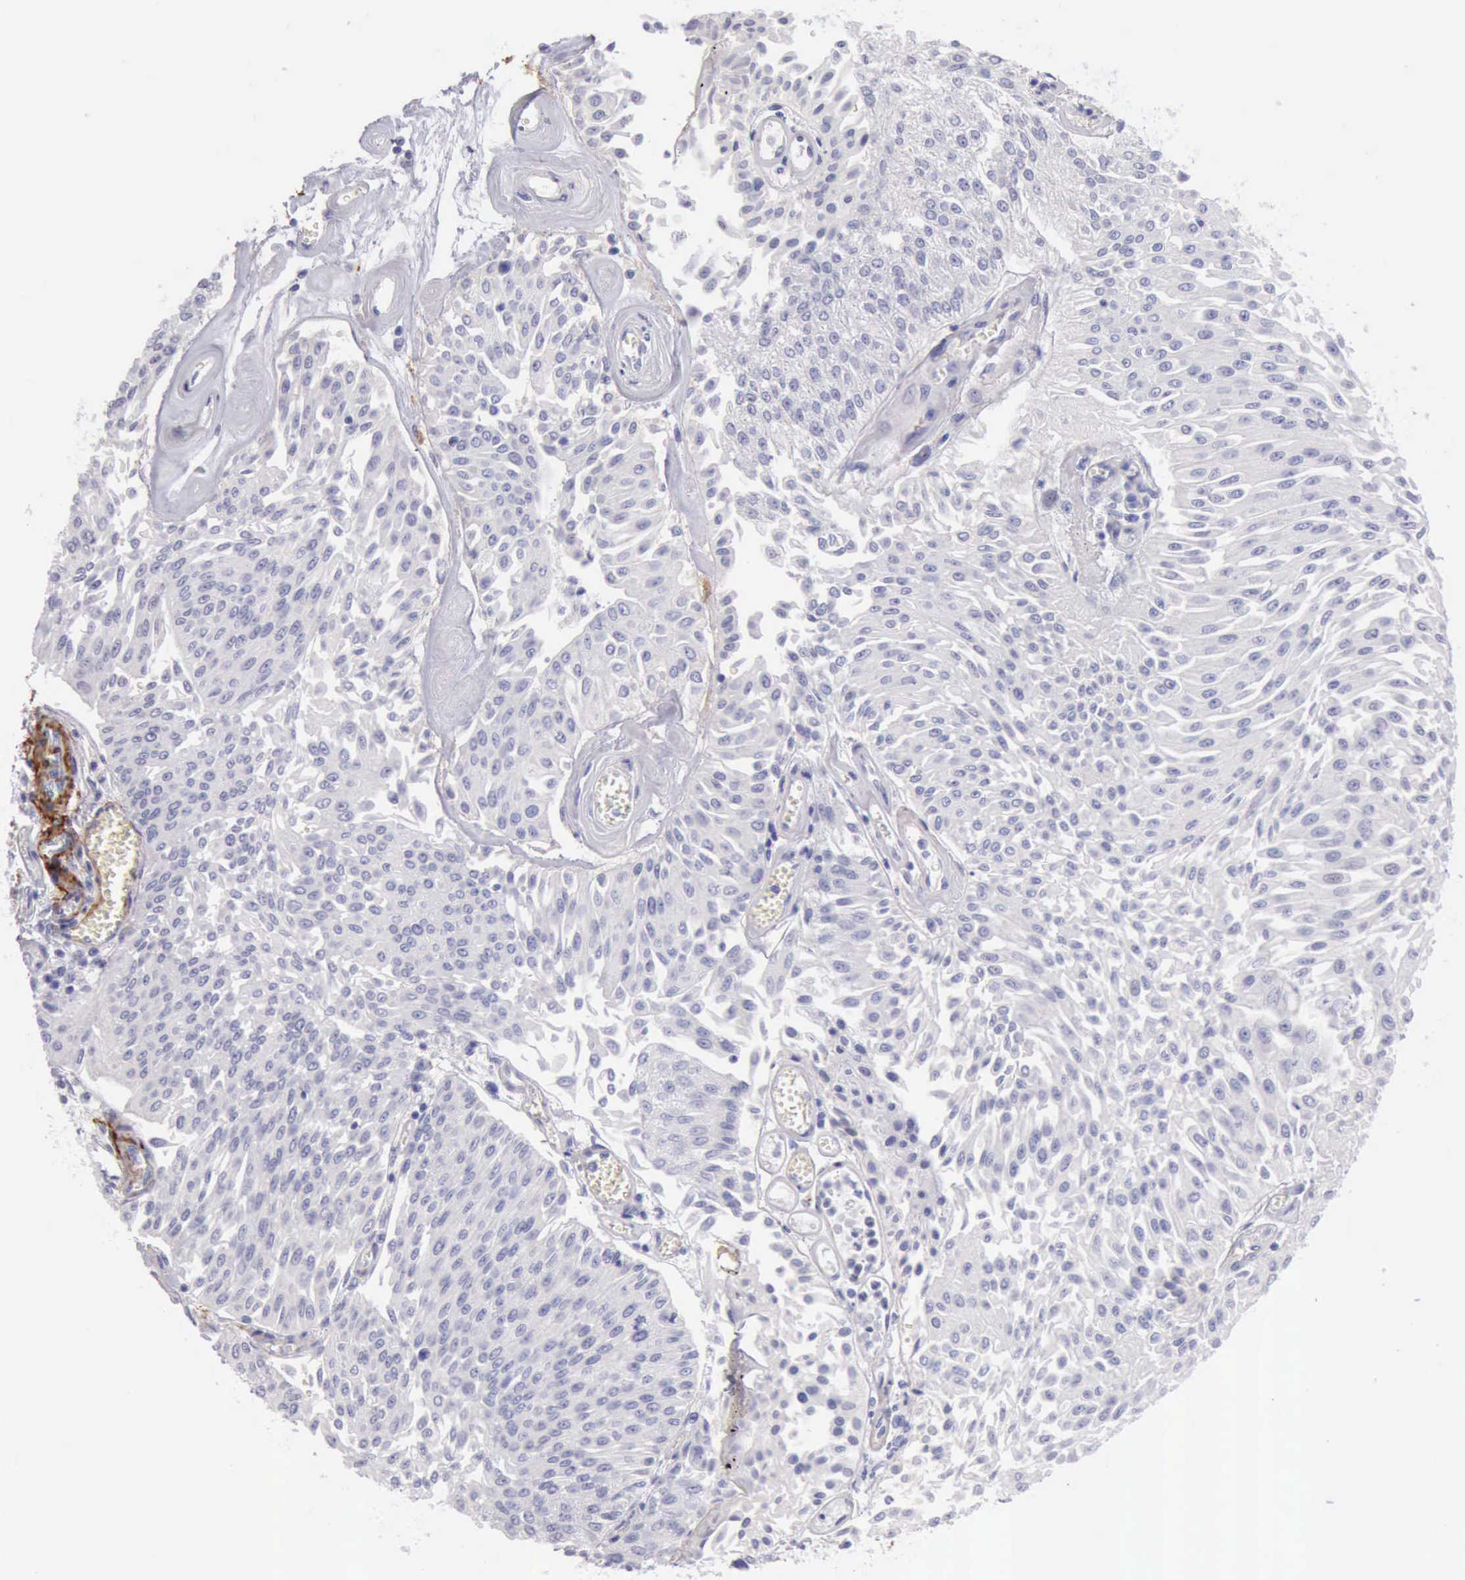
{"staining": {"intensity": "negative", "quantity": "none", "location": "none"}, "tissue": "urothelial cancer", "cell_type": "Tumor cells", "image_type": "cancer", "snomed": [{"axis": "morphology", "description": "Urothelial carcinoma, Low grade"}, {"axis": "topography", "description": "Urinary bladder"}], "caption": "Protein analysis of urothelial carcinoma (low-grade) reveals no significant staining in tumor cells.", "gene": "AOC3", "patient": {"sex": "male", "age": 86}}